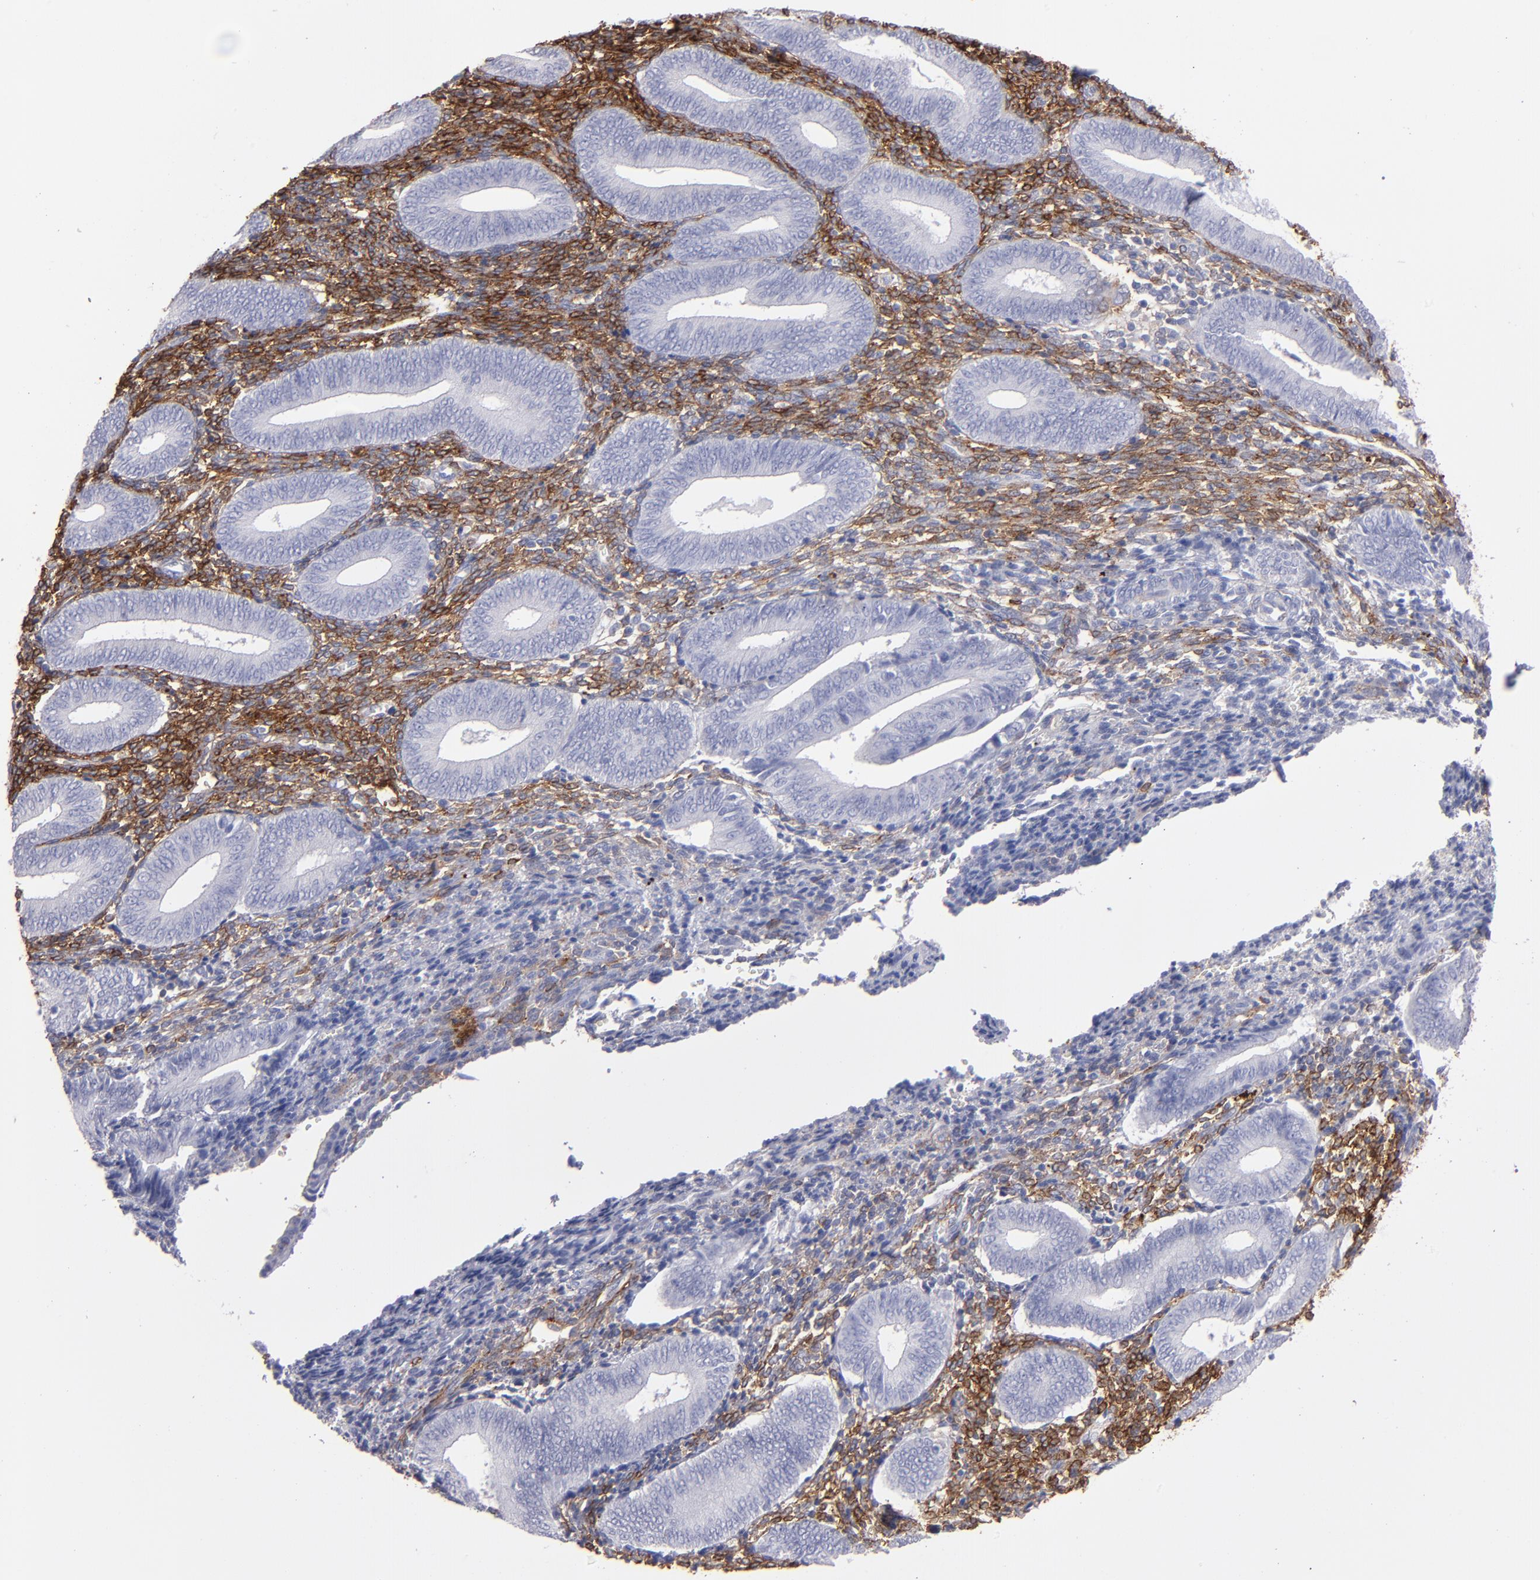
{"staining": {"intensity": "moderate", "quantity": "25%-75%", "location": "cytoplasmic/membranous"}, "tissue": "endometrium", "cell_type": "Cells in endometrial stroma", "image_type": "normal", "snomed": [{"axis": "morphology", "description": "Normal tissue, NOS"}, {"axis": "topography", "description": "Uterus"}, {"axis": "topography", "description": "Endometrium"}], "caption": "Protein staining of unremarkable endometrium exhibits moderate cytoplasmic/membranous expression in approximately 25%-75% of cells in endometrial stroma. Using DAB (brown) and hematoxylin (blue) stains, captured at high magnification using brightfield microscopy.", "gene": "AHNAK2", "patient": {"sex": "female", "age": 33}}